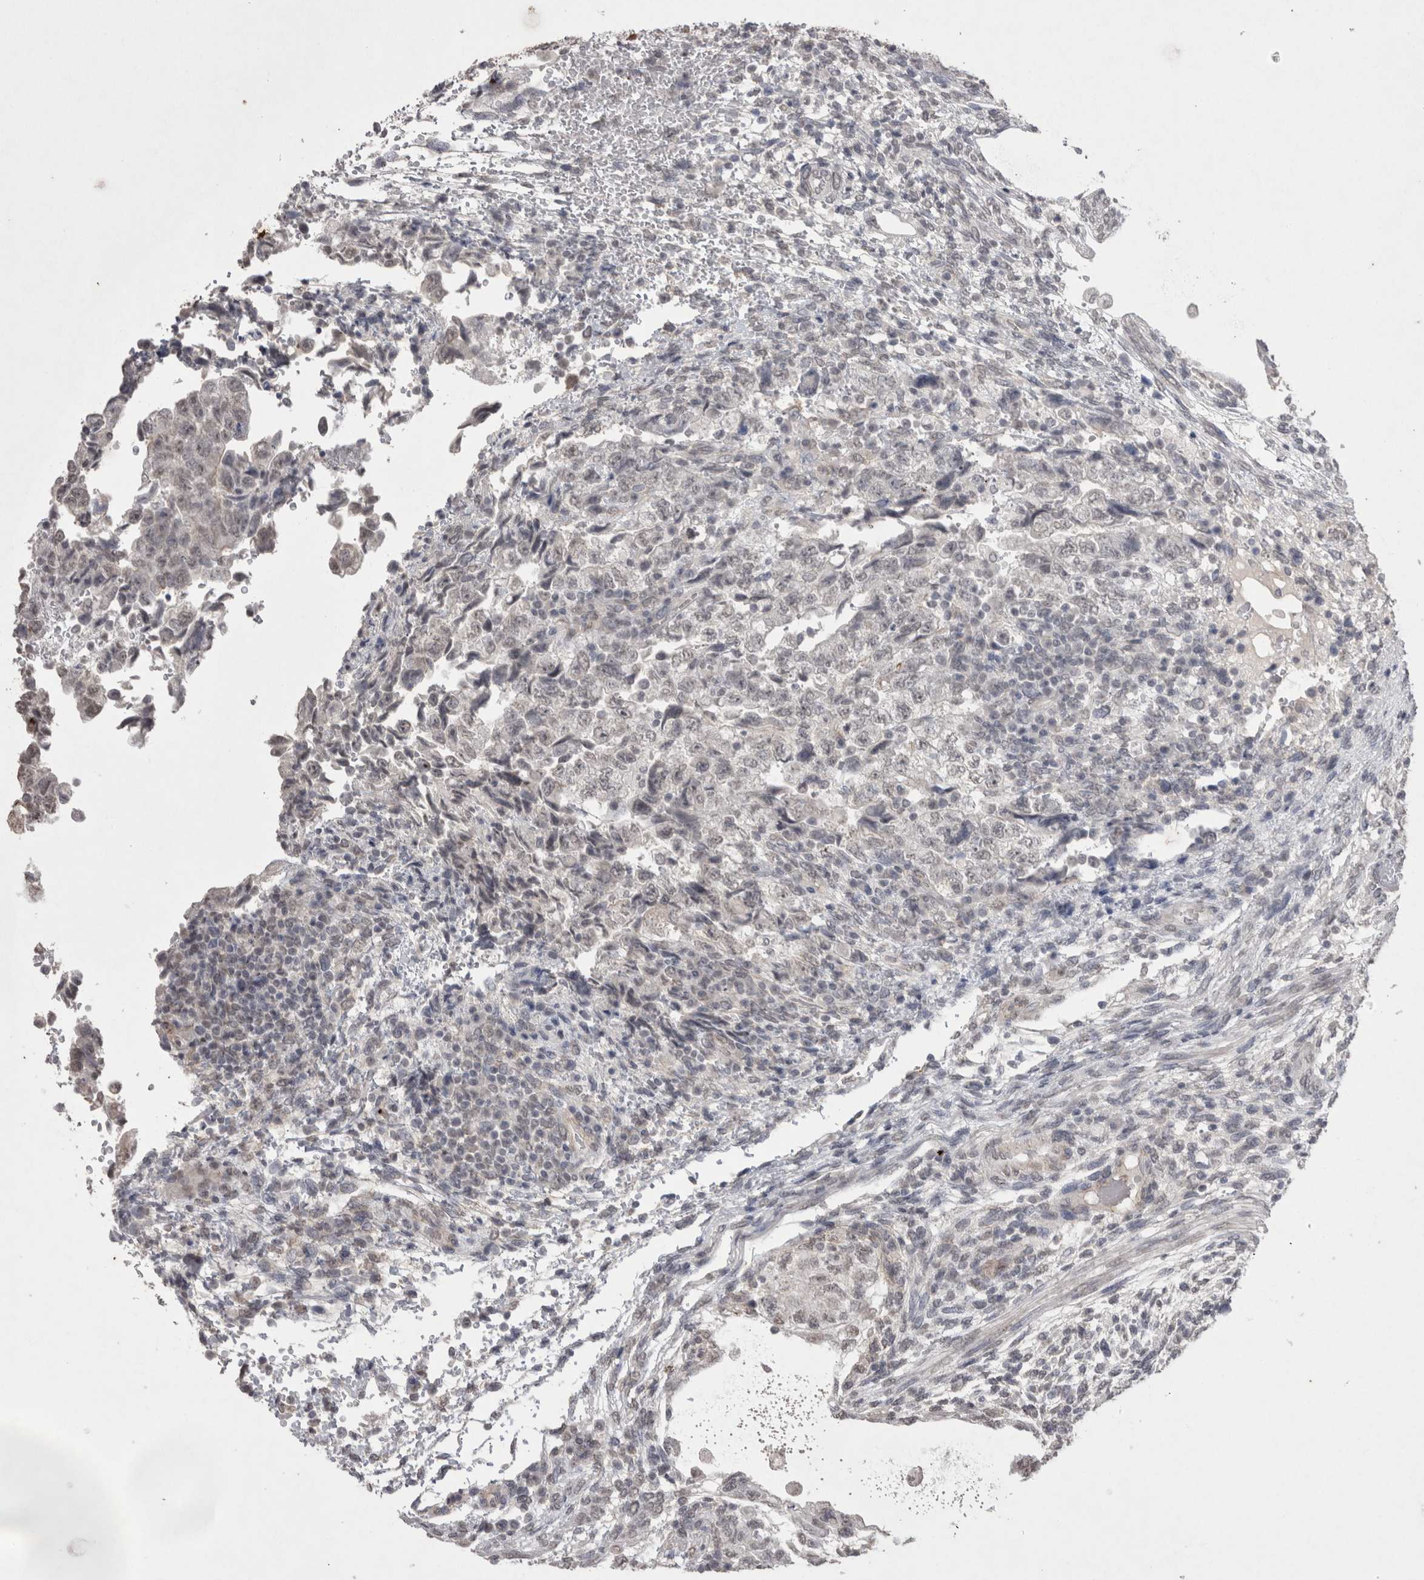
{"staining": {"intensity": "weak", "quantity": "<25%", "location": "nuclear"}, "tissue": "testis cancer", "cell_type": "Tumor cells", "image_type": "cancer", "snomed": [{"axis": "morphology", "description": "Normal tissue, NOS"}, {"axis": "morphology", "description": "Carcinoma, Embryonal, NOS"}, {"axis": "topography", "description": "Testis"}], "caption": "Testis cancer (embryonal carcinoma) was stained to show a protein in brown. There is no significant expression in tumor cells.", "gene": "DDX4", "patient": {"sex": "male", "age": 36}}